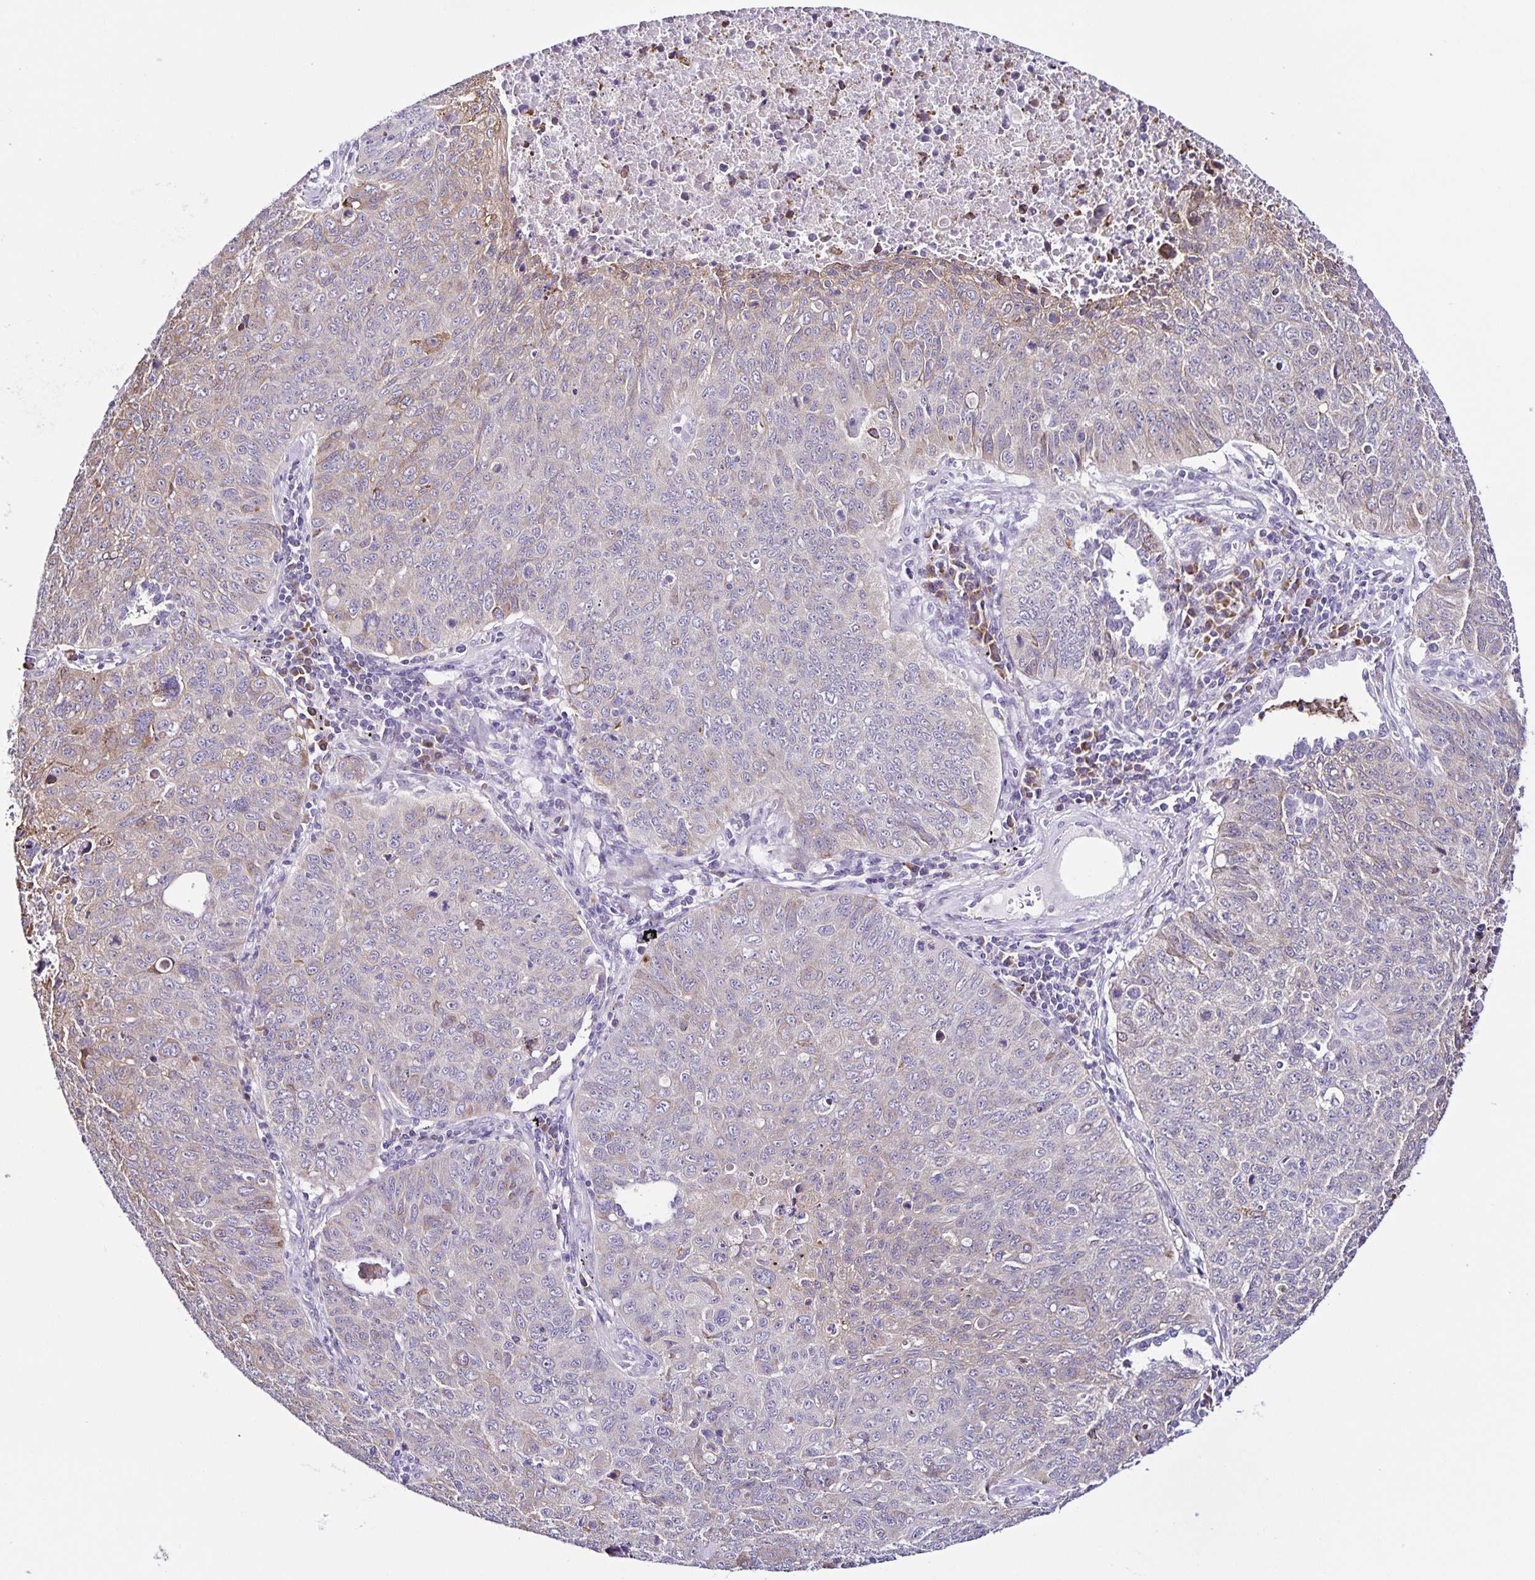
{"staining": {"intensity": "negative", "quantity": "none", "location": "none"}, "tissue": "lung cancer", "cell_type": "Tumor cells", "image_type": "cancer", "snomed": [{"axis": "morphology", "description": "Normal morphology"}, {"axis": "morphology", "description": "Aneuploidy"}, {"axis": "morphology", "description": "Squamous cell carcinoma, NOS"}, {"axis": "topography", "description": "Lymph node"}, {"axis": "topography", "description": "Lung"}], "caption": "An immunohistochemistry (IHC) photomicrograph of squamous cell carcinoma (lung) is shown. There is no staining in tumor cells of squamous cell carcinoma (lung). (DAB (3,3'-diaminobenzidine) IHC with hematoxylin counter stain).", "gene": "RNFT2", "patient": {"sex": "female", "age": 76}}